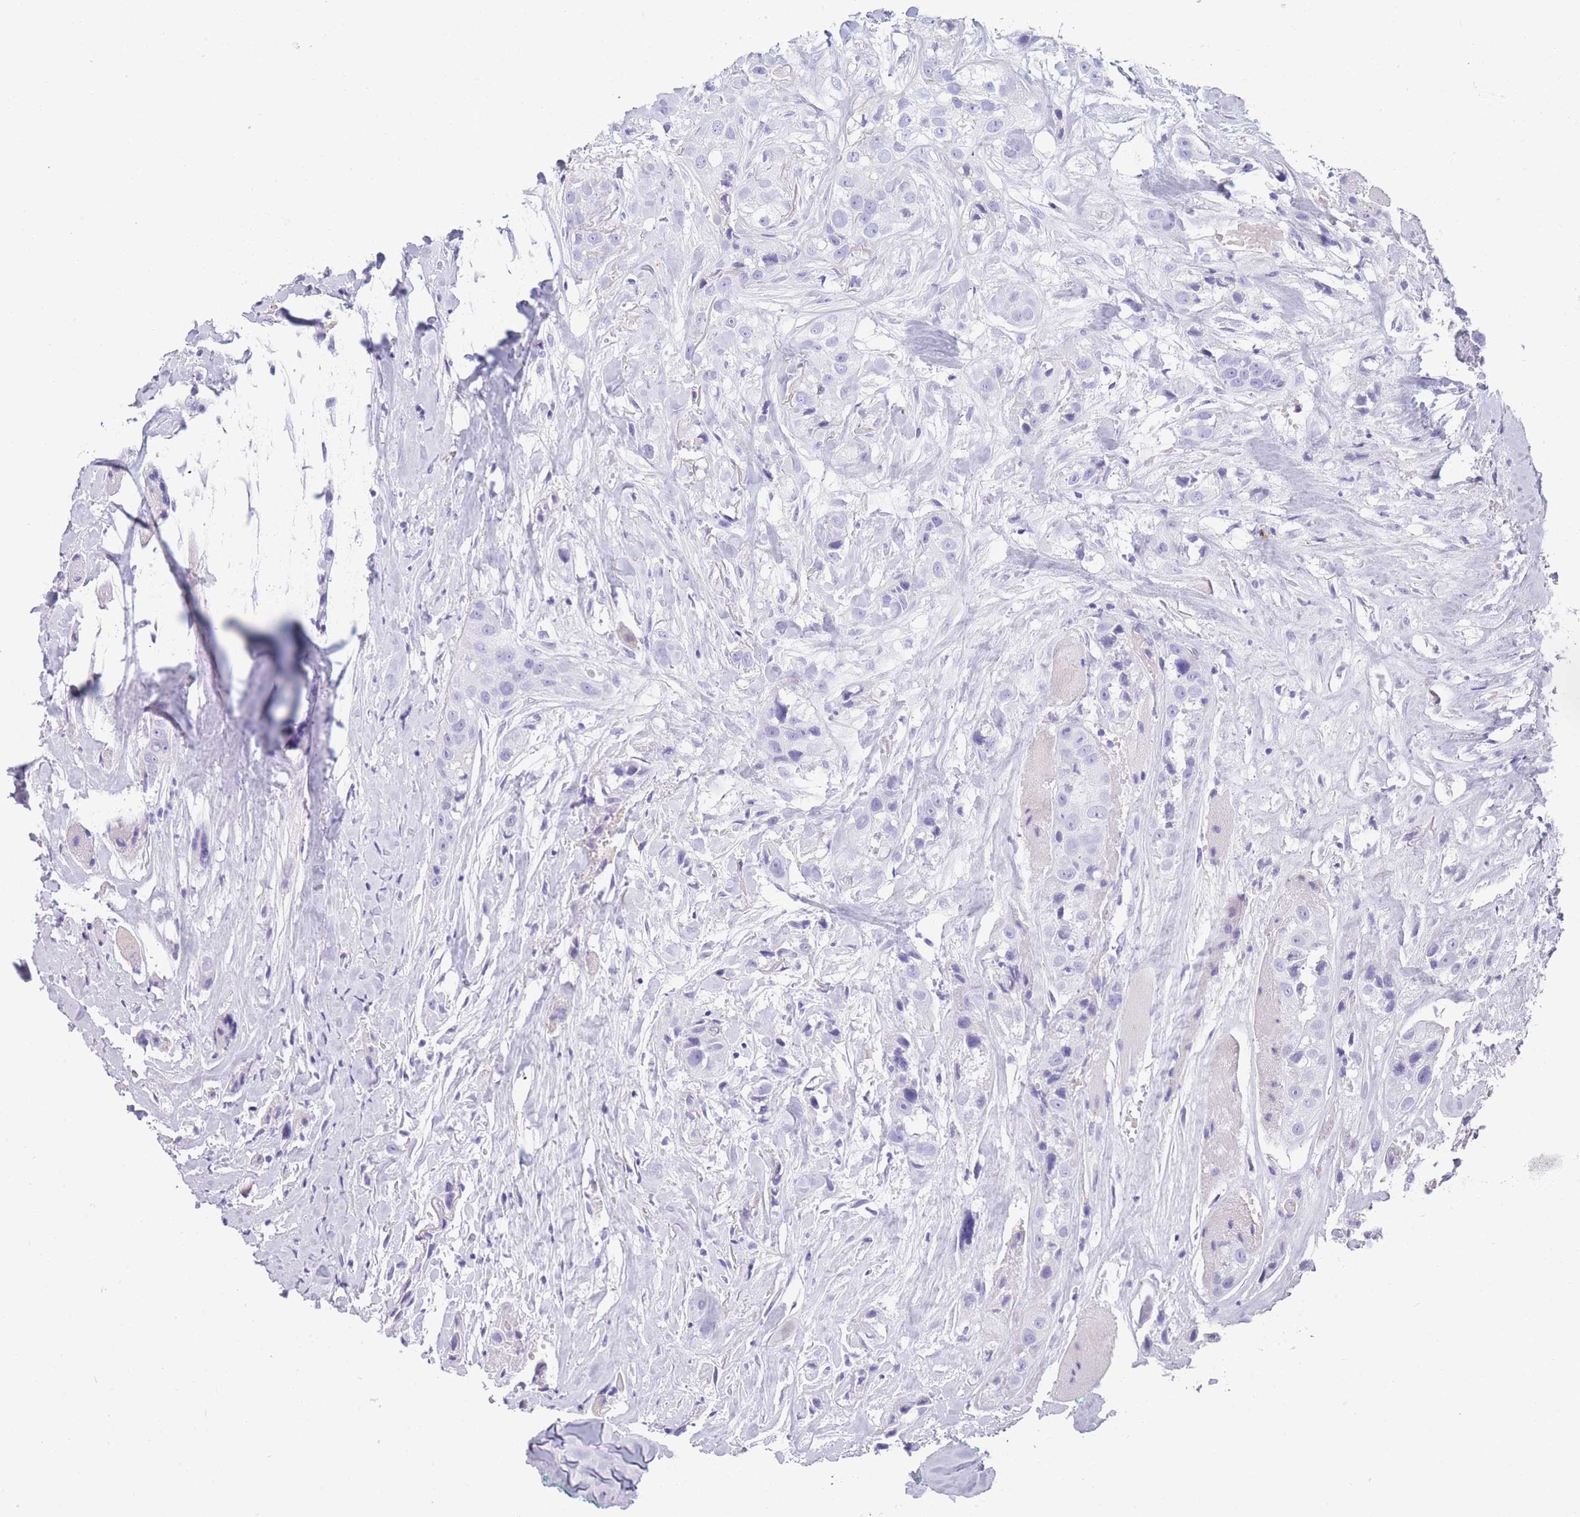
{"staining": {"intensity": "negative", "quantity": "none", "location": "none"}, "tissue": "head and neck cancer", "cell_type": "Tumor cells", "image_type": "cancer", "snomed": [{"axis": "morphology", "description": "Normal tissue, NOS"}, {"axis": "morphology", "description": "Squamous cell carcinoma, NOS"}, {"axis": "topography", "description": "Skeletal muscle"}, {"axis": "topography", "description": "Head-Neck"}], "caption": "Head and neck squamous cell carcinoma stained for a protein using immunohistochemistry shows no expression tumor cells.", "gene": "TNFSF11", "patient": {"sex": "male", "age": 51}}